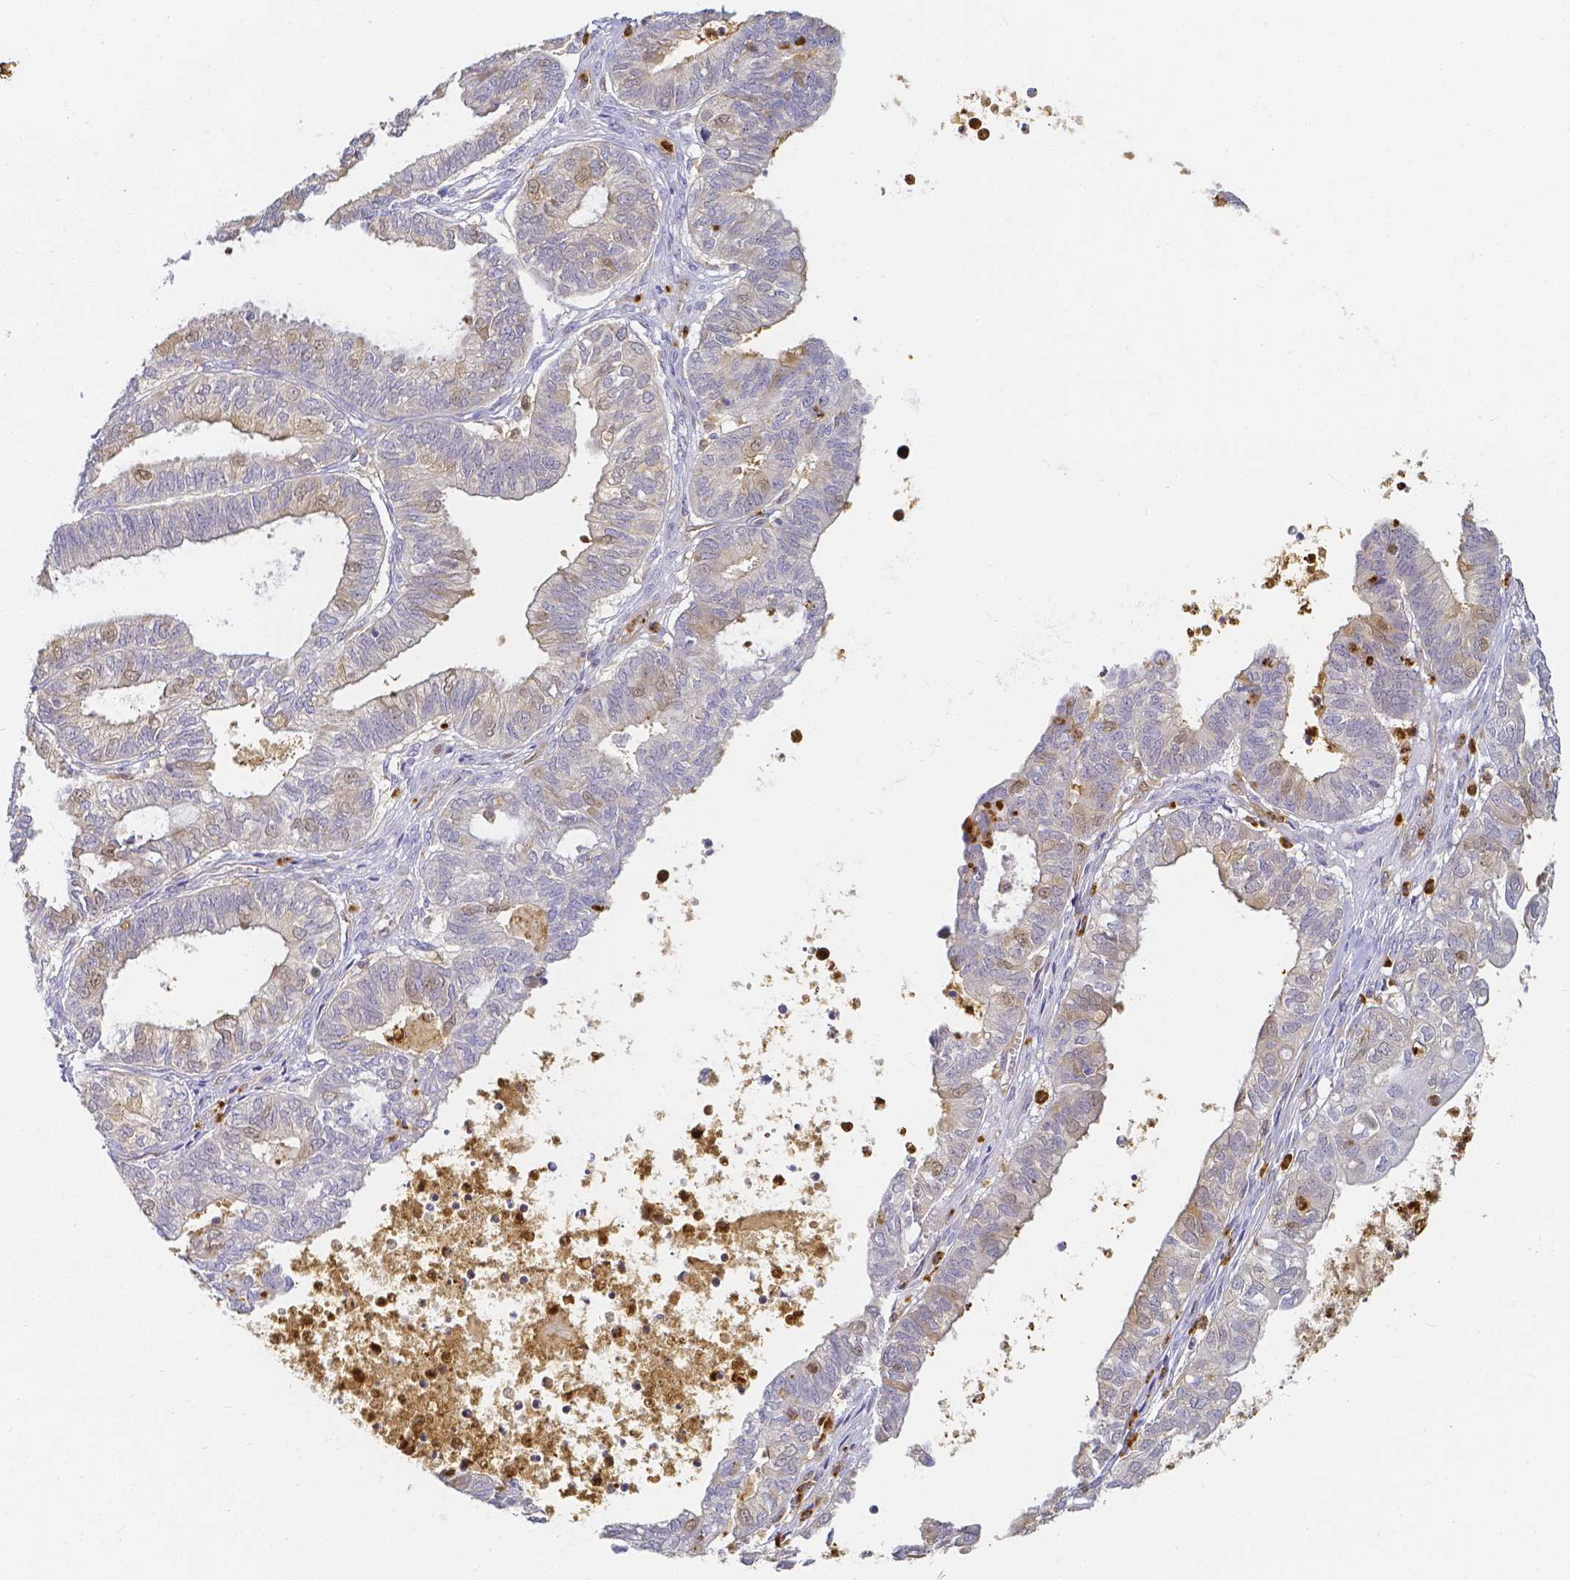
{"staining": {"intensity": "weak", "quantity": "<25%", "location": "cytoplasmic/membranous"}, "tissue": "ovarian cancer", "cell_type": "Tumor cells", "image_type": "cancer", "snomed": [{"axis": "morphology", "description": "Carcinoma, endometroid"}, {"axis": "topography", "description": "Ovary"}], "caption": "DAB (3,3'-diaminobenzidine) immunohistochemical staining of ovarian cancer reveals no significant positivity in tumor cells.", "gene": "KCNH1", "patient": {"sex": "female", "age": 64}}